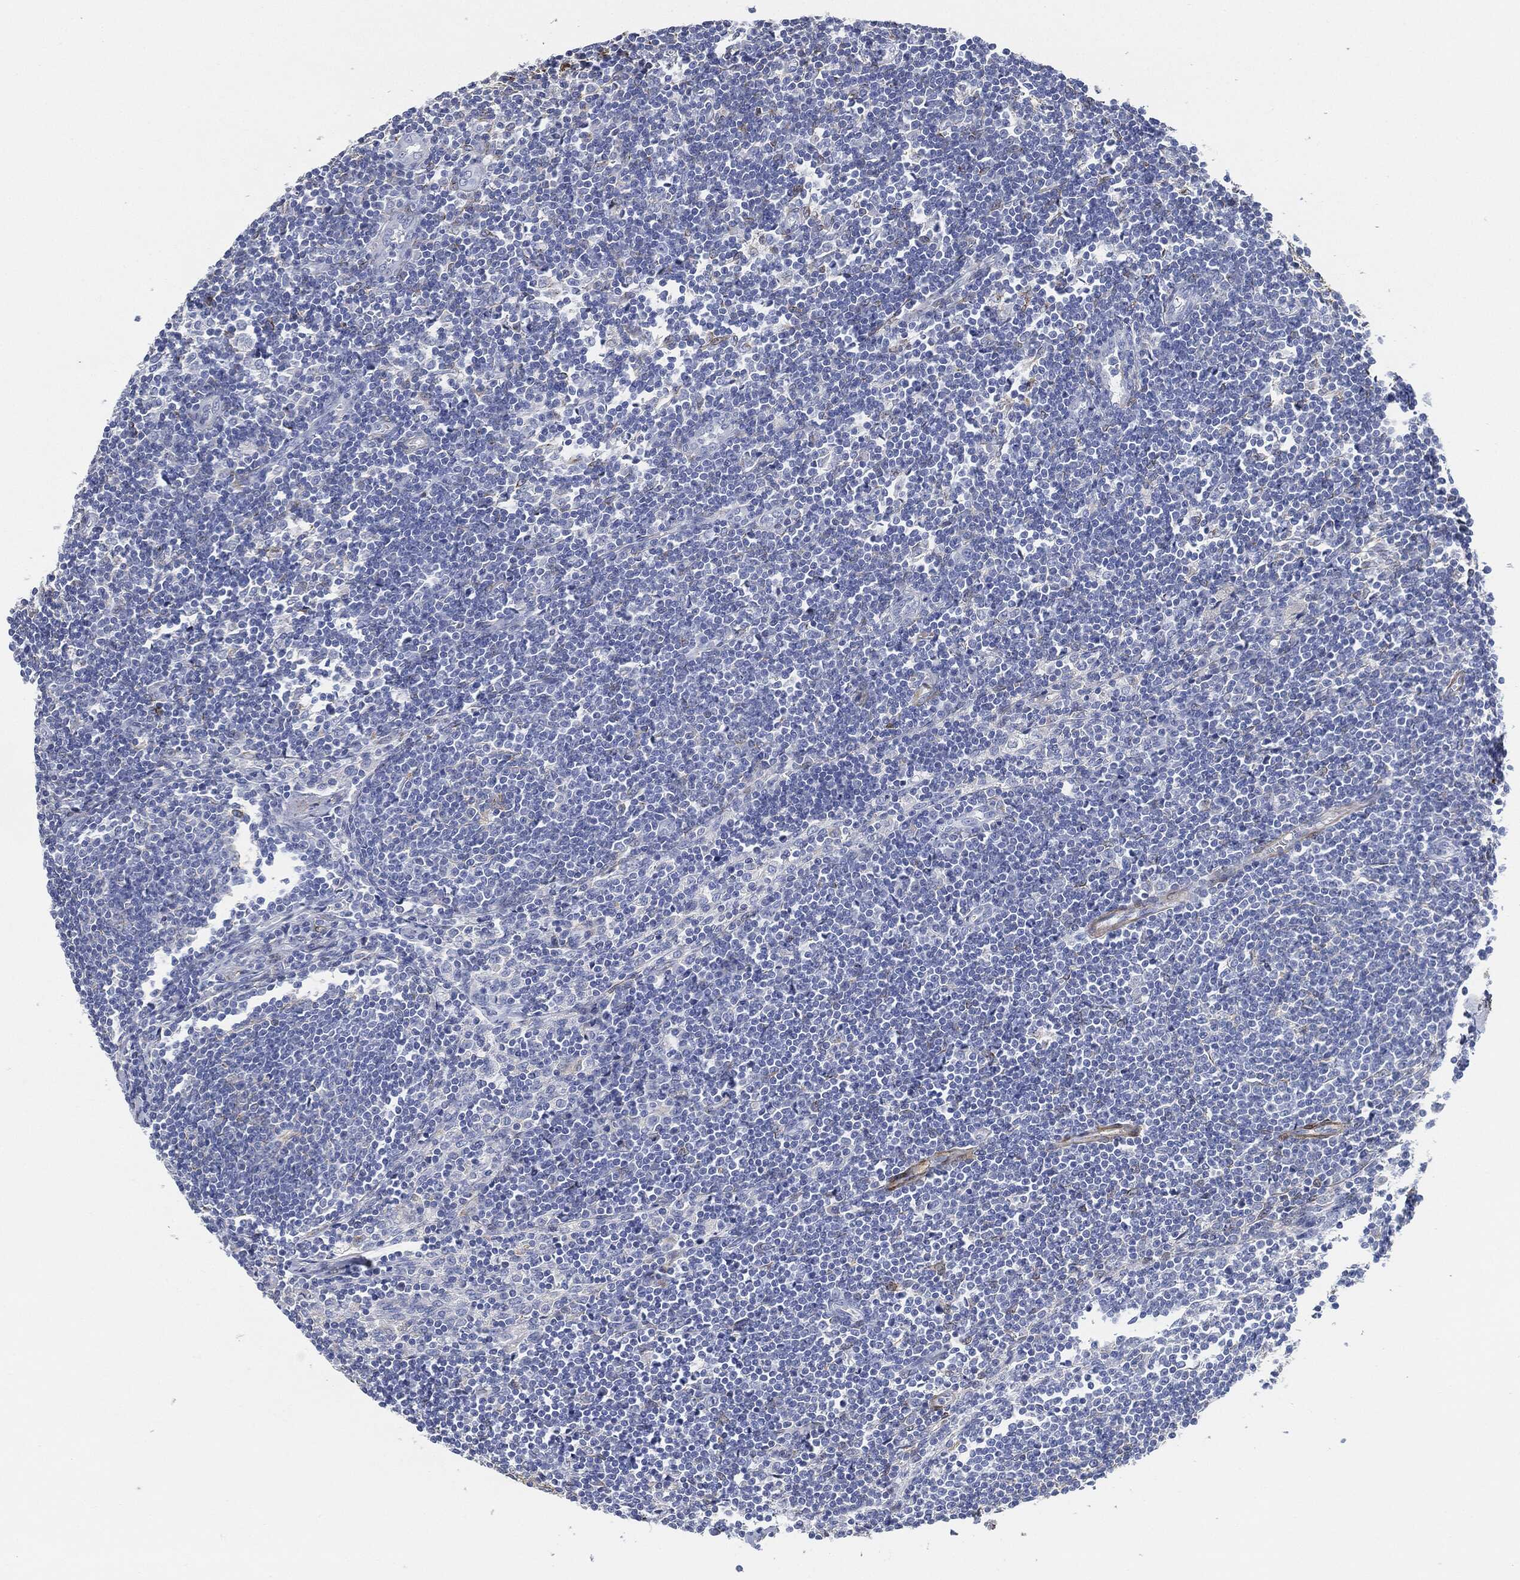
{"staining": {"intensity": "negative", "quantity": "none", "location": "none"}, "tissue": "lymph node", "cell_type": "Germinal center cells", "image_type": "normal", "snomed": [{"axis": "morphology", "description": "Normal tissue, NOS"}, {"axis": "morphology", "description": "Adenocarcinoma, NOS"}, {"axis": "topography", "description": "Lymph node"}, {"axis": "topography", "description": "Pancreas"}], "caption": "Immunohistochemistry (IHC) micrograph of benign lymph node stained for a protein (brown), which reveals no expression in germinal center cells.", "gene": "TAGLN", "patient": {"sex": "female", "age": 58}}